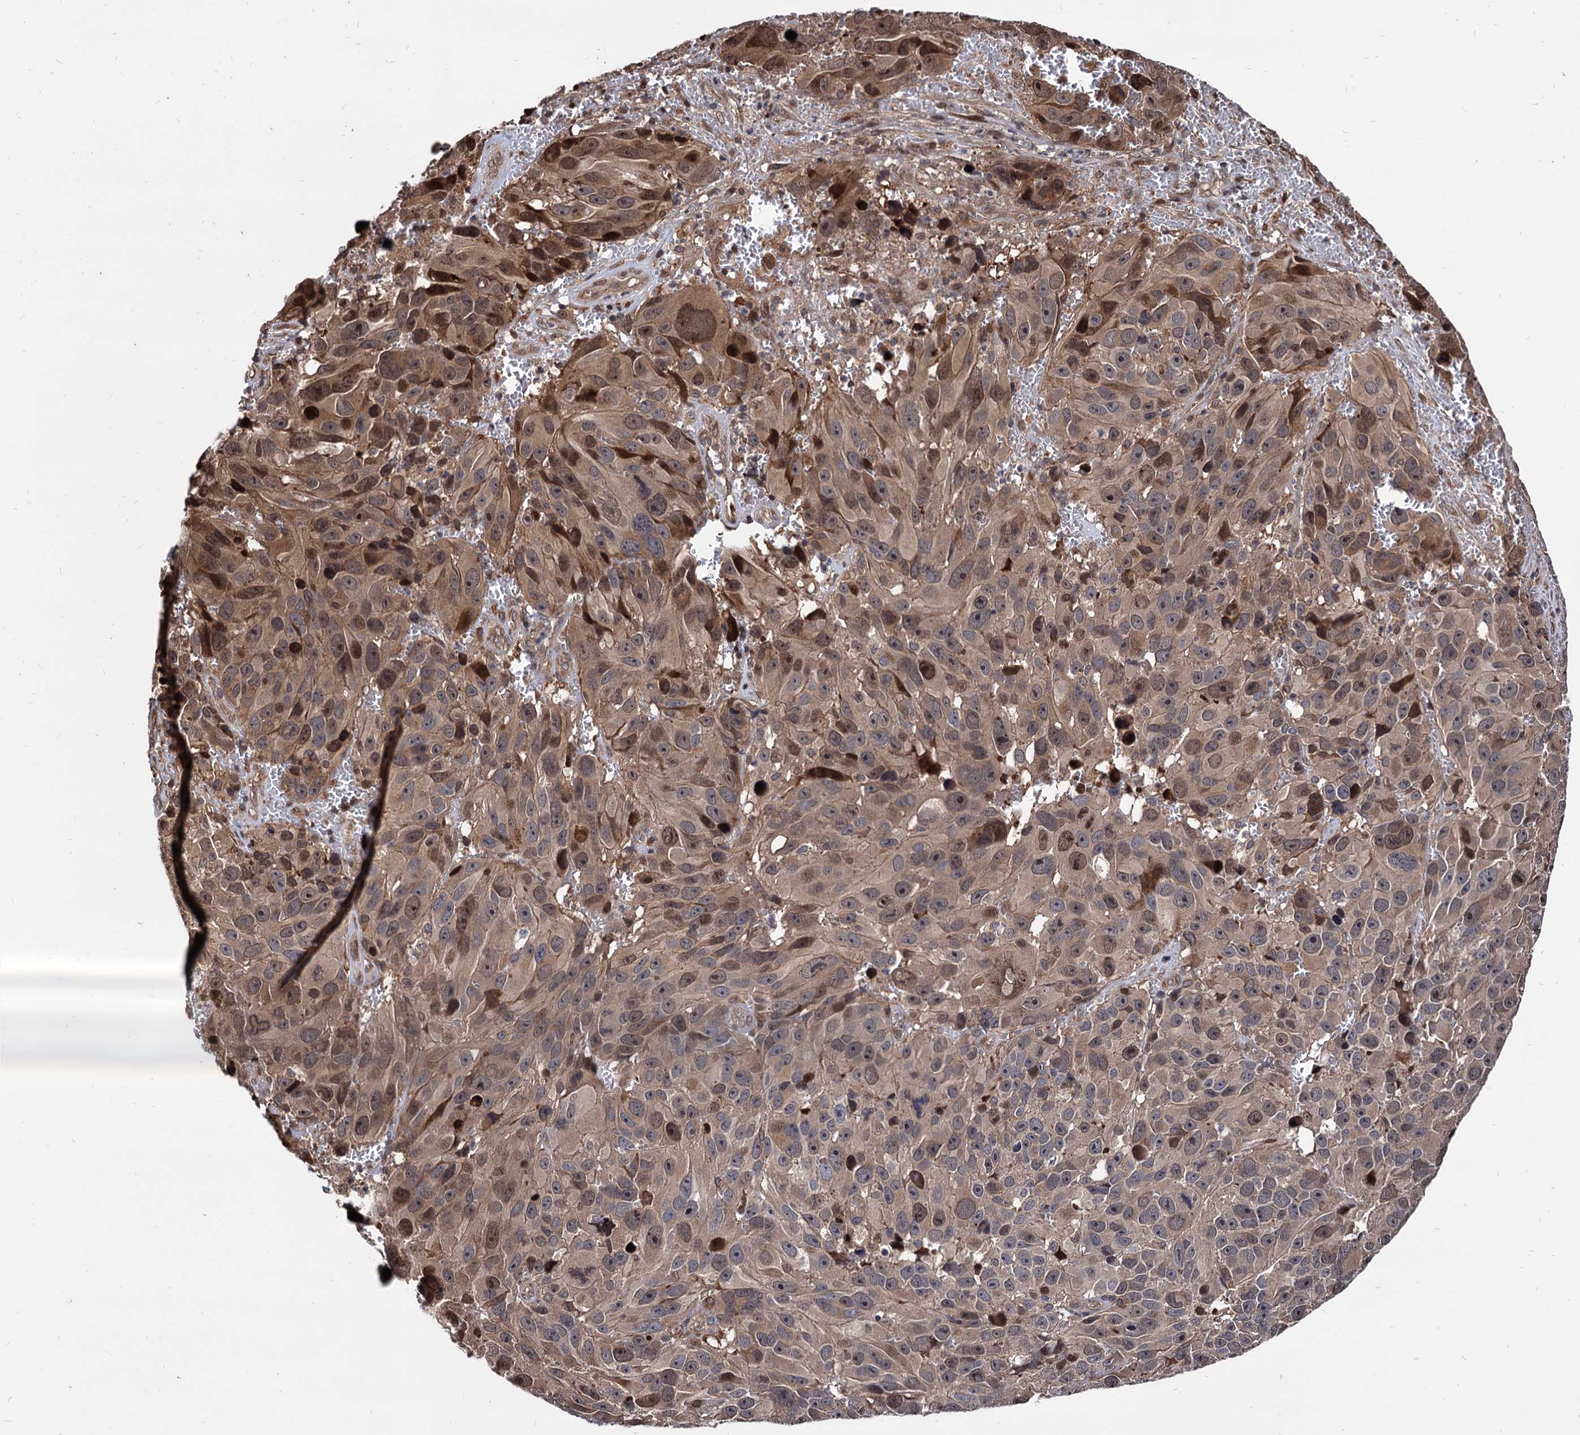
{"staining": {"intensity": "moderate", "quantity": "<25%", "location": "cytoplasmic/membranous,nuclear"}, "tissue": "melanoma", "cell_type": "Tumor cells", "image_type": "cancer", "snomed": [{"axis": "morphology", "description": "Malignant melanoma, NOS"}, {"axis": "topography", "description": "Skin"}], "caption": "Tumor cells reveal moderate cytoplasmic/membranous and nuclear staining in approximately <25% of cells in melanoma. (Stains: DAB in brown, nuclei in blue, Microscopy: brightfield microscopy at high magnification).", "gene": "ANKRD12", "patient": {"sex": "male", "age": 84}}